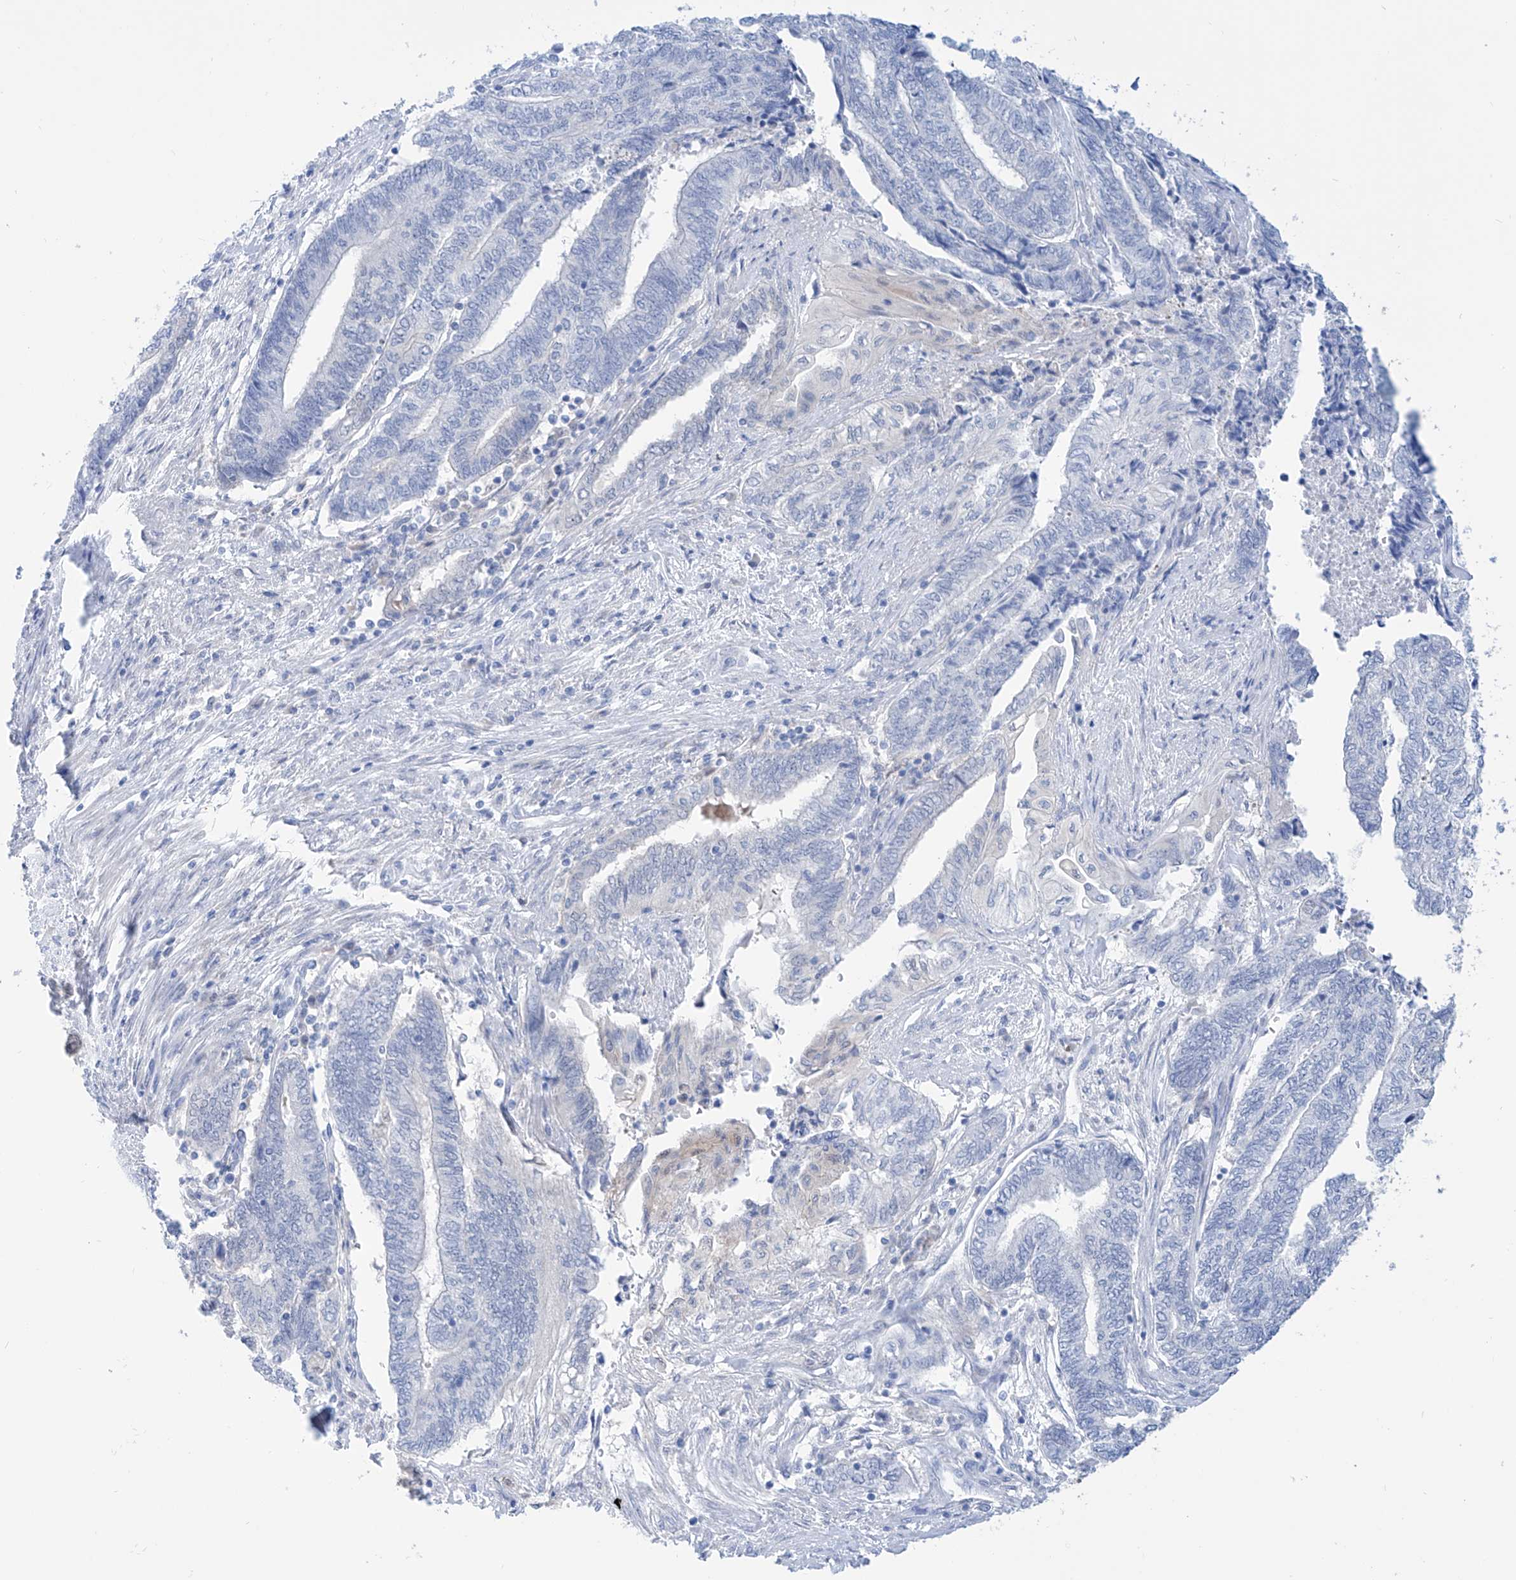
{"staining": {"intensity": "negative", "quantity": "none", "location": "none"}, "tissue": "endometrial cancer", "cell_type": "Tumor cells", "image_type": "cancer", "snomed": [{"axis": "morphology", "description": "Adenocarcinoma, NOS"}, {"axis": "topography", "description": "Uterus"}, {"axis": "topography", "description": "Endometrium"}], "caption": "High magnification brightfield microscopy of endometrial cancer stained with DAB (brown) and counterstained with hematoxylin (blue): tumor cells show no significant expression.", "gene": "PDXK", "patient": {"sex": "female", "age": 70}}